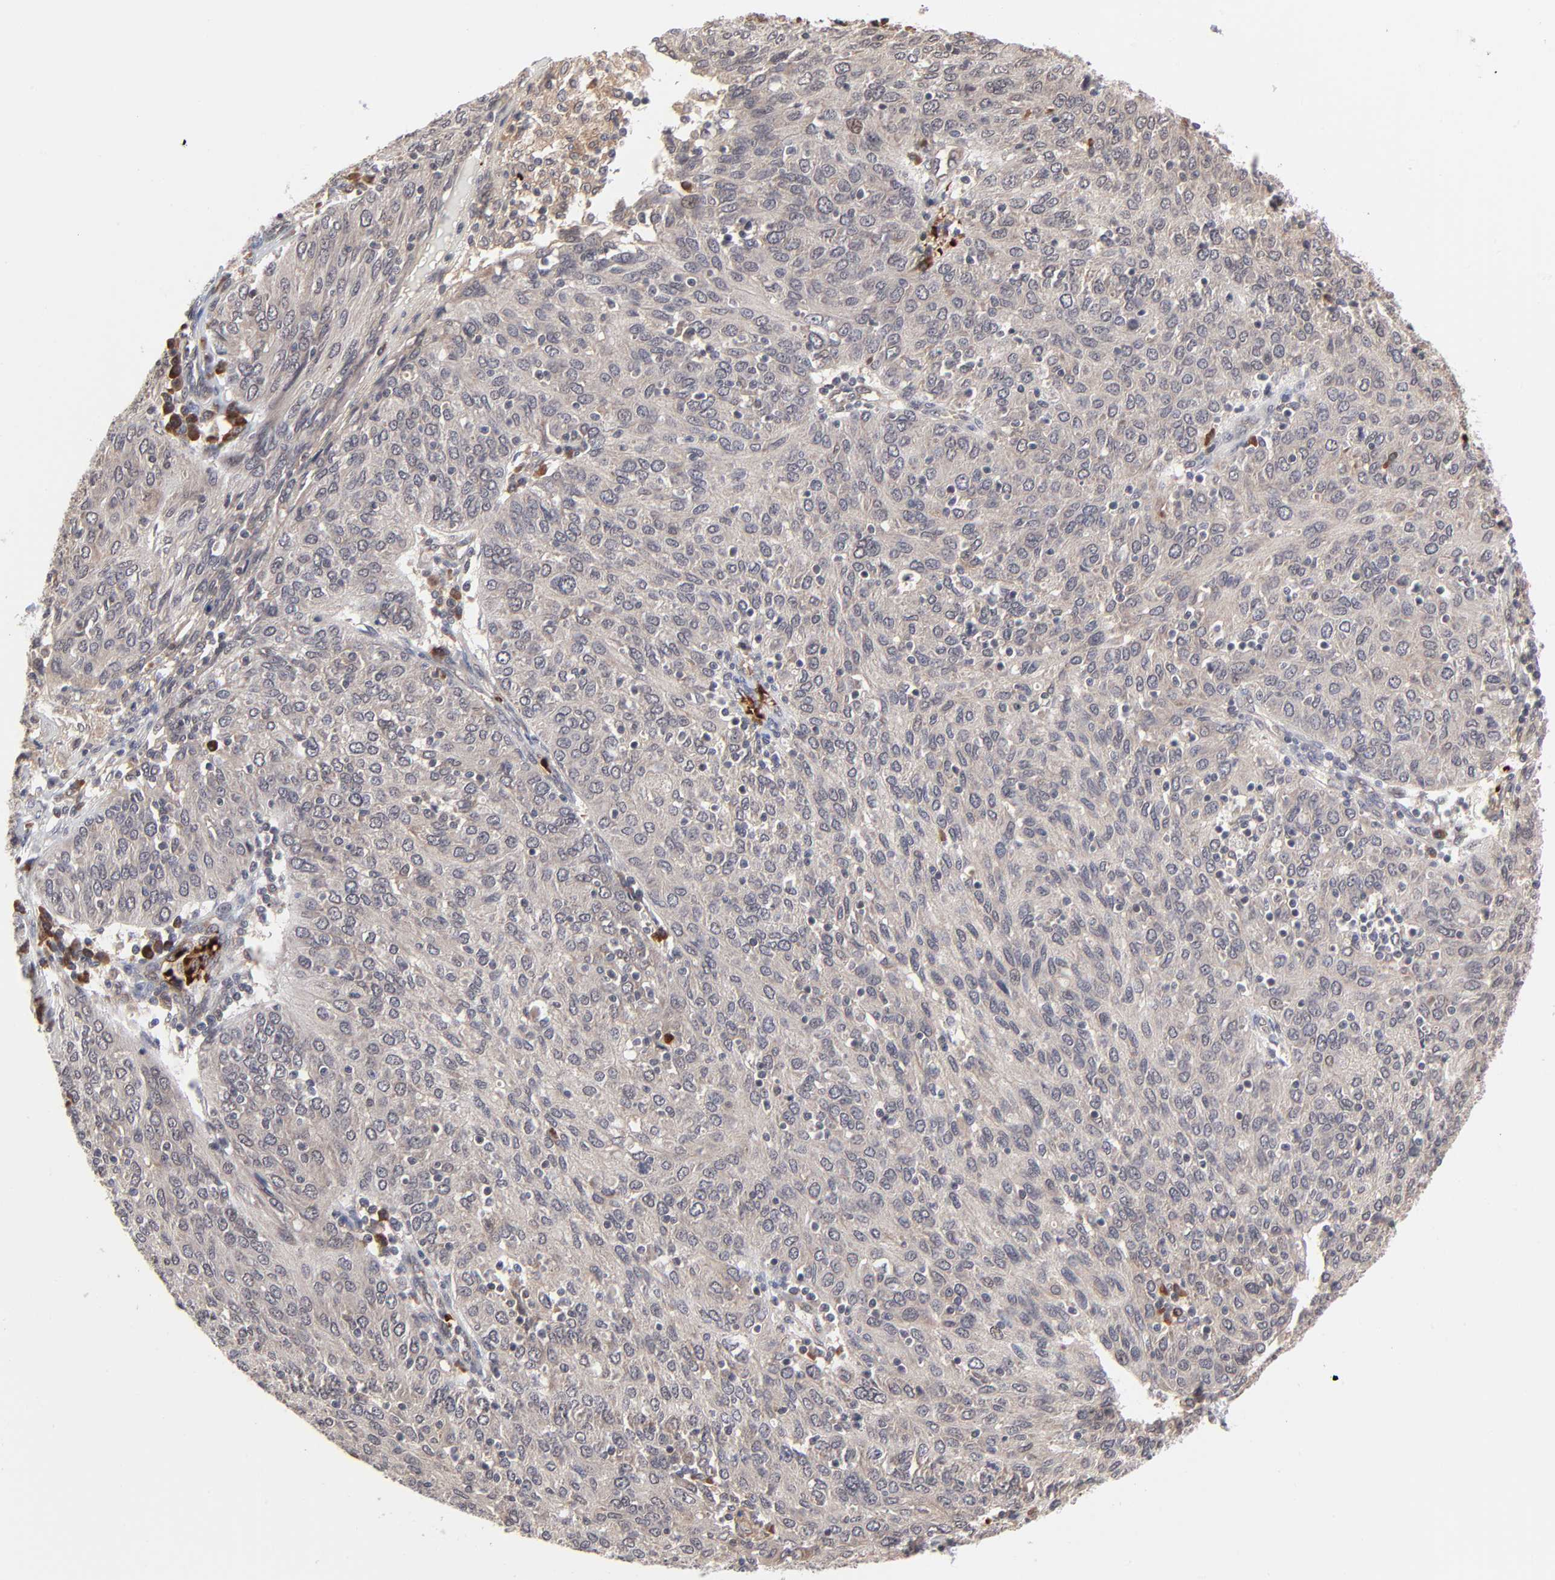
{"staining": {"intensity": "weak", "quantity": "25%-75%", "location": "cytoplasmic/membranous"}, "tissue": "ovarian cancer", "cell_type": "Tumor cells", "image_type": "cancer", "snomed": [{"axis": "morphology", "description": "Carcinoma, endometroid"}, {"axis": "topography", "description": "Ovary"}], "caption": "This is an image of immunohistochemistry staining of ovarian cancer, which shows weak staining in the cytoplasmic/membranous of tumor cells.", "gene": "CASP10", "patient": {"sex": "female", "age": 50}}